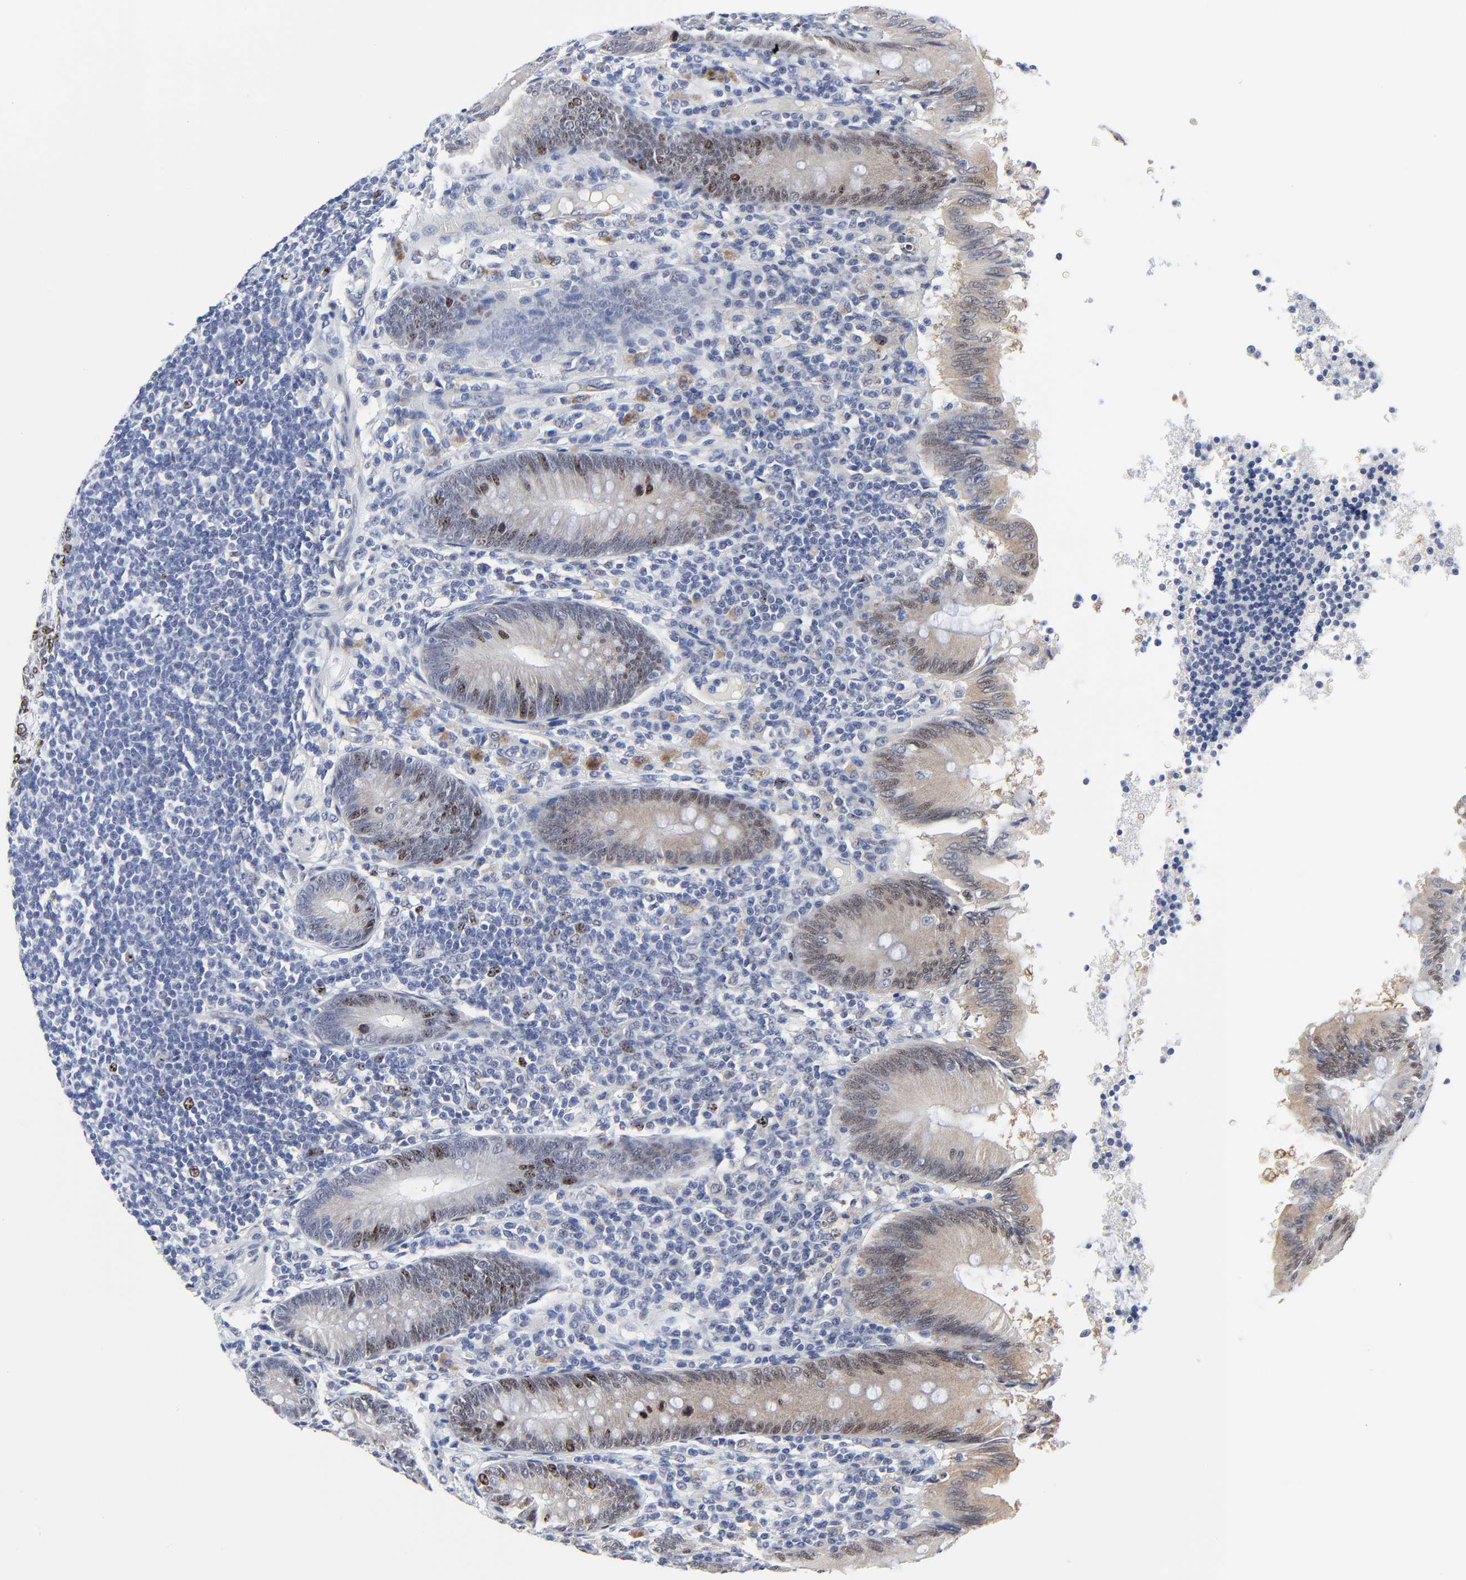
{"staining": {"intensity": "moderate", "quantity": "<25%", "location": "nuclear"}, "tissue": "appendix", "cell_type": "Glandular cells", "image_type": "normal", "snomed": [{"axis": "morphology", "description": "Normal tissue, NOS"}, {"axis": "morphology", "description": "Inflammation, NOS"}, {"axis": "topography", "description": "Appendix"}], "caption": "Immunohistochemistry (IHC) image of unremarkable appendix: human appendix stained using immunohistochemistry (IHC) demonstrates low levels of moderate protein expression localized specifically in the nuclear of glandular cells, appearing as a nuclear brown color.", "gene": "ZNF589", "patient": {"sex": "male", "age": 46}}